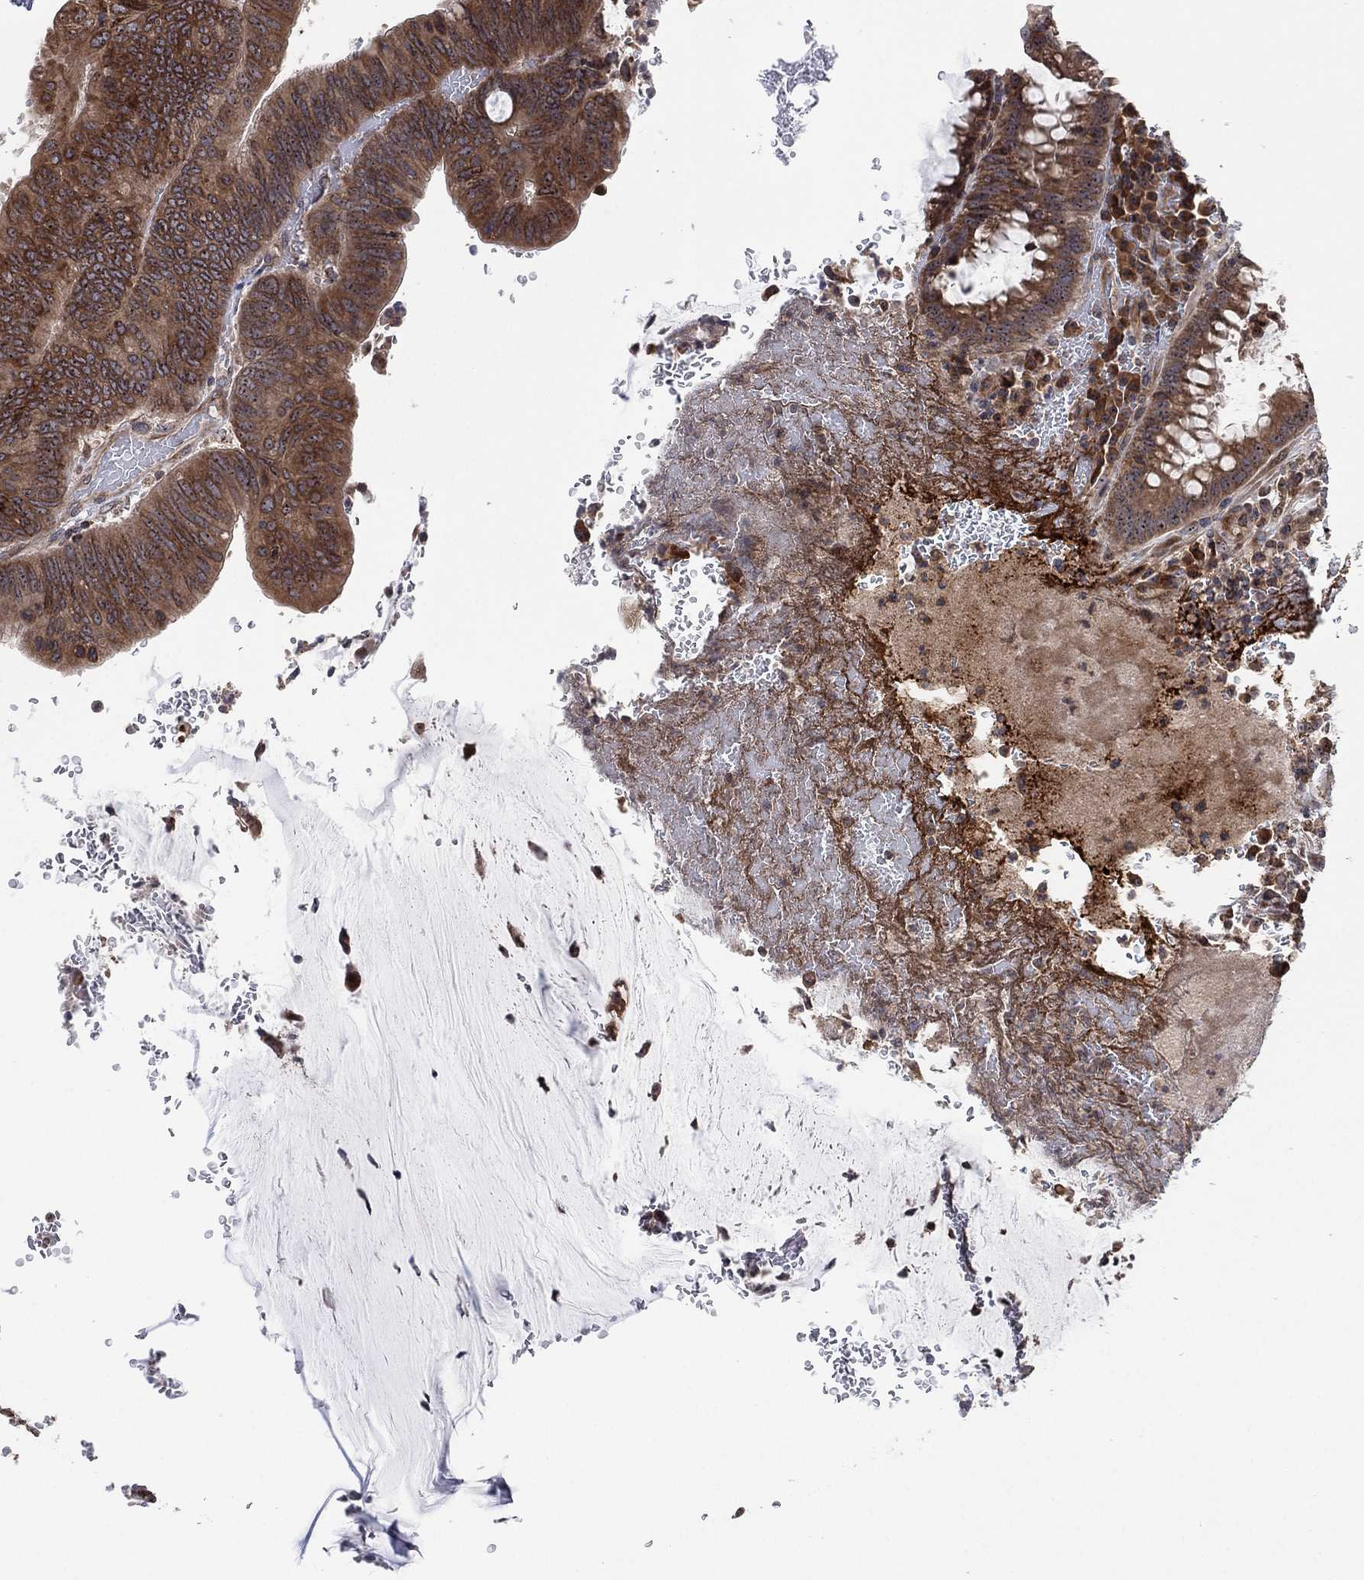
{"staining": {"intensity": "weak", "quantity": "25%-75%", "location": "cytoplasmic/membranous"}, "tissue": "colorectal cancer", "cell_type": "Tumor cells", "image_type": "cancer", "snomed": [{"axis": "morphology", "description": "Normal tissue, NOS"}, {"axis": "morphology", "description": "Adenocarcinoma, NOS"}, {"axis": "topography", "description": "Rectum"}], "caption": "Colorectal adenocarcinoma was stained to show a protein in brown. There is low levels of weak cytoplasmic/membranous expression in approximately 25%-75% of tumor cells.", "gene": "TMCO1", "patient": {"sex": "male", "age": 92}}